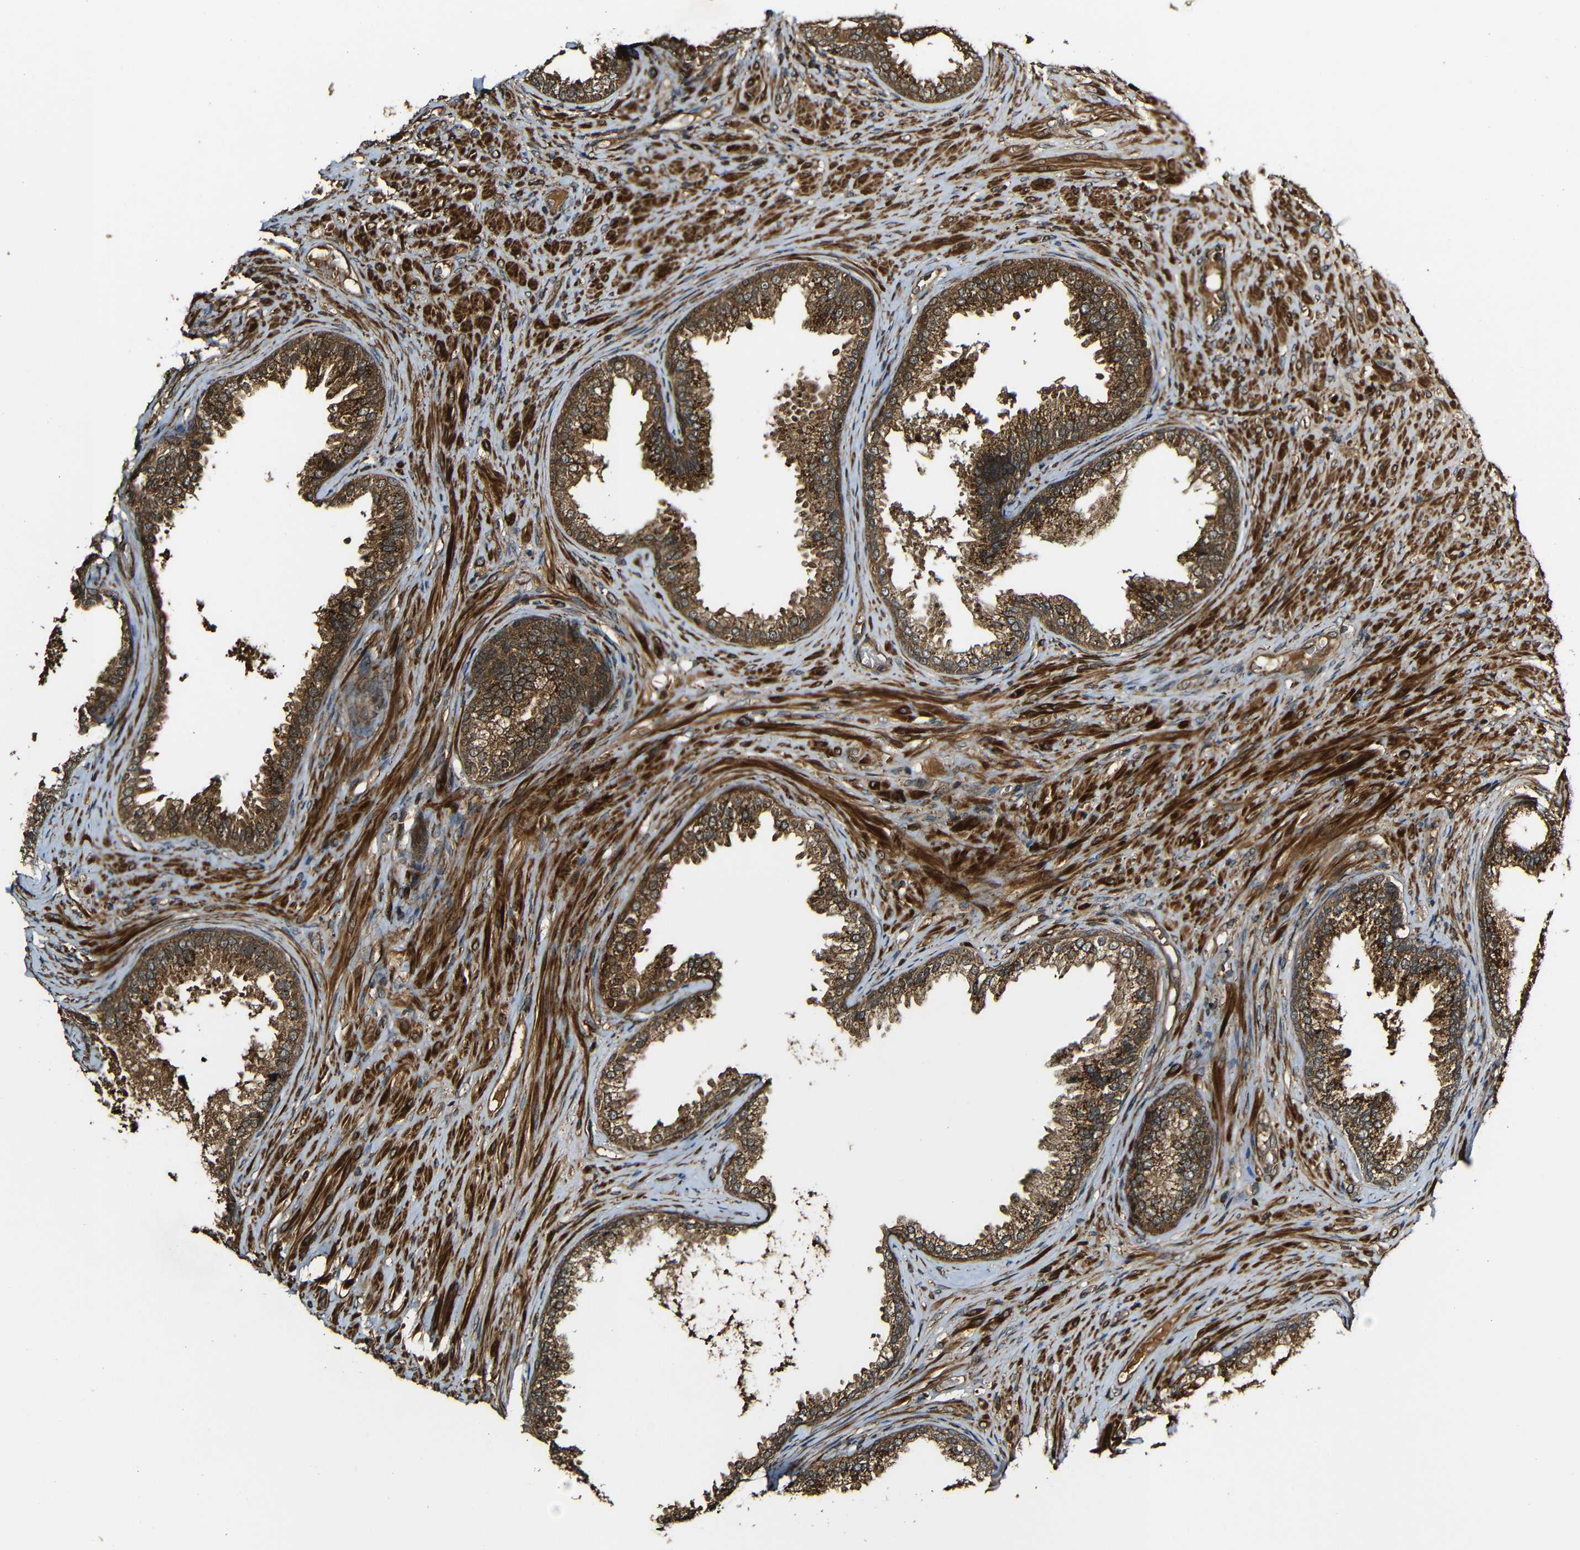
{"staining": {"intensity": "strong", "quantity": ">75%", "location": "cytoplasmic/membranous"}, "tissue": "prostate", "cell_type": "Glandular cells", "image_type": "normal", "snomed": [{"axis": "morphology", "description": "Normal tissue, NOS"}, {"axis": "topography", "description": "Prostate"}], "caption": "Protein expression analysis of unremarkable prostate displays strong cytoplasmic/membranous expression in about >75% of glandular cells. (DAB = brown stain, brightfield microscopy at high magnification).", "gene": "CASP8", "patient": {"sex": "male", "age": 76}}